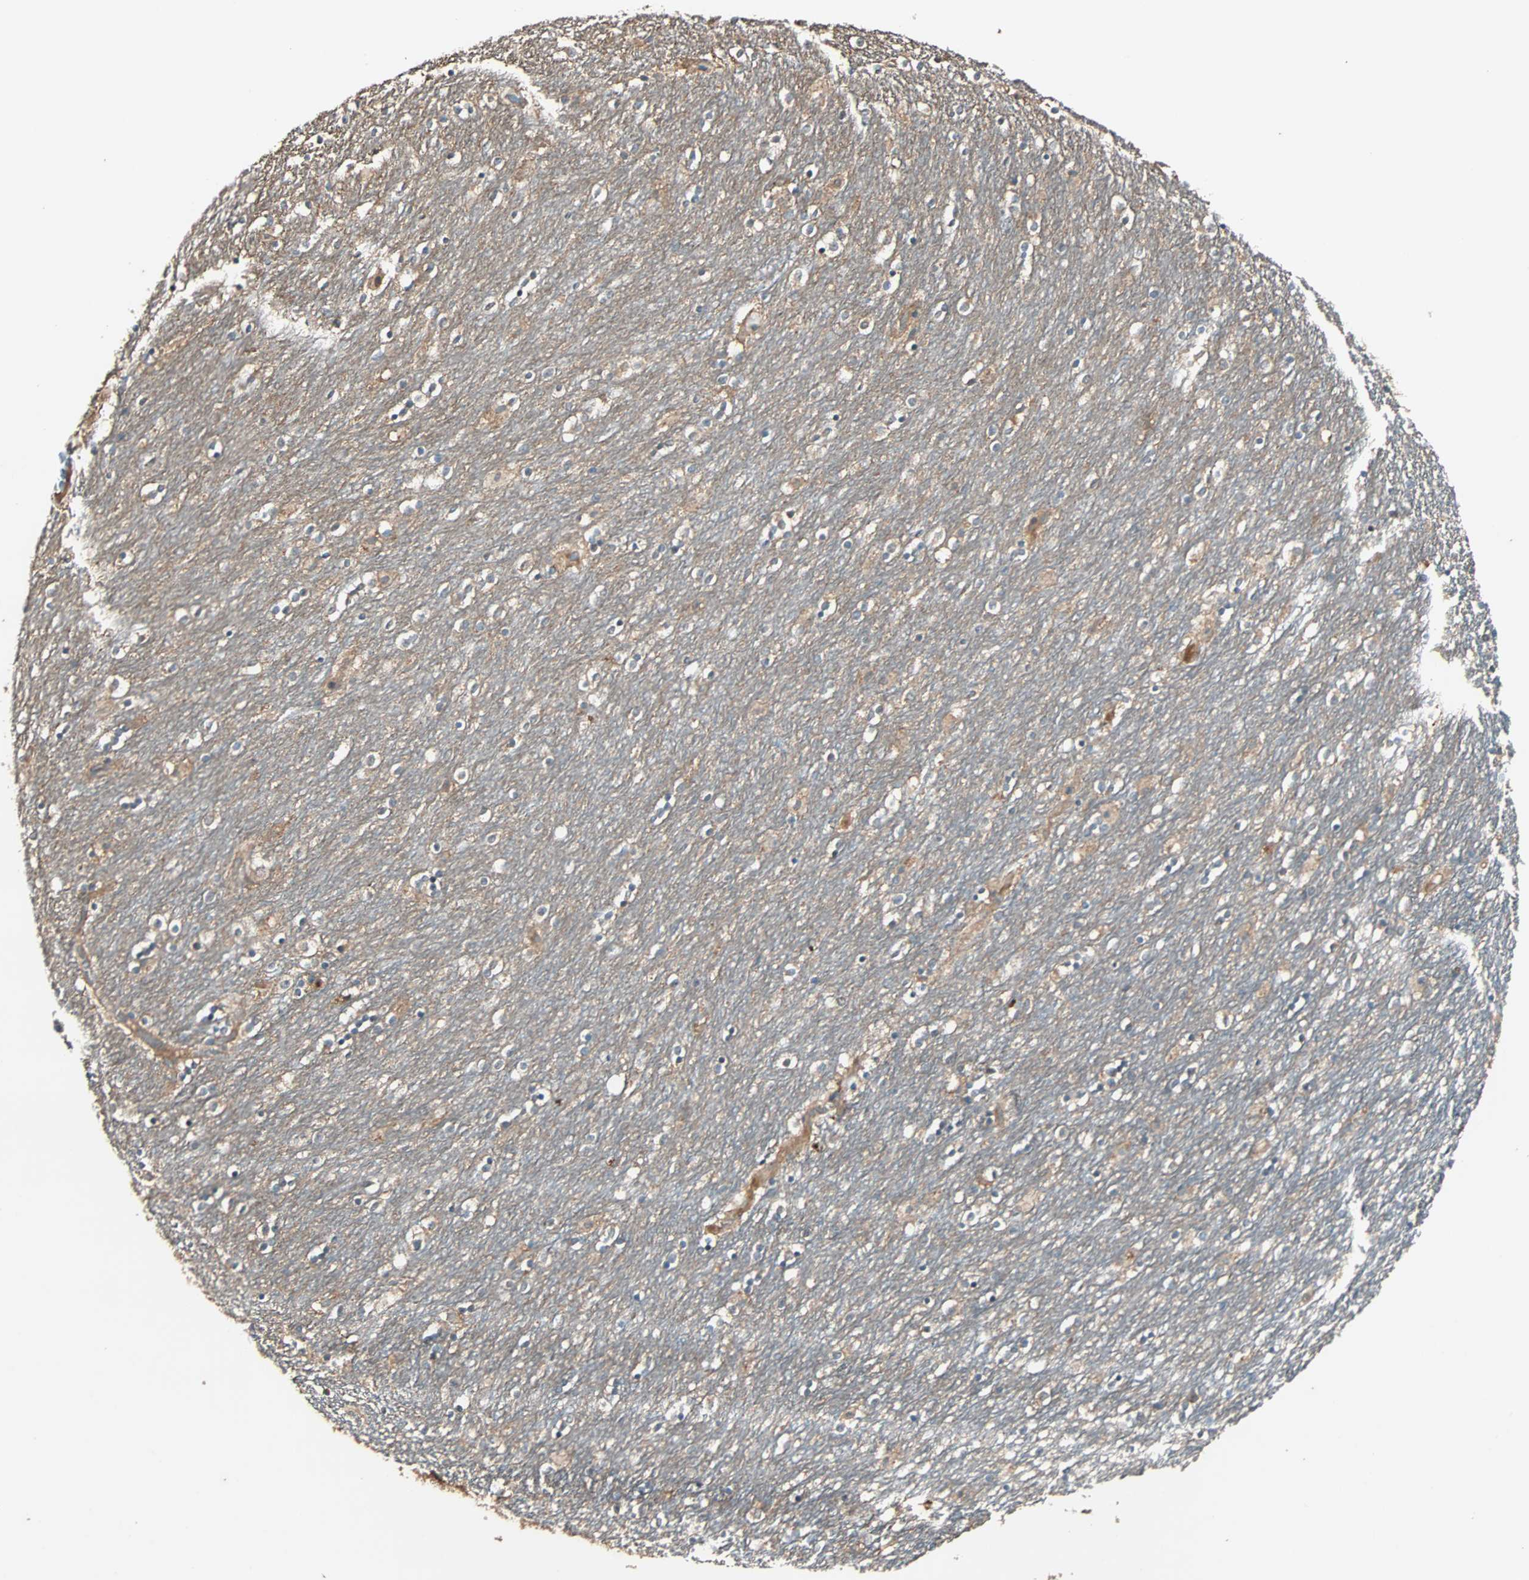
{"staining": {"intensity": "moderate", "quantity": "<25%", "location": "cytoplasmic/membranous"}, "tissue": "caudate", "cell_type": "Glial cells", "image_type": "normal", "snomed": [{"axis": "morphology", "description": "Normal tissue, NOS"}, {"axis": "topography", "description": "Lateral ventricle wall"}], "caption": "A brown stain highlights moderate cytoplasmic/membranous staining of a protein in glial cells of unremarkable caudate. The protein of interest is shown in brown color, while the nuclei are stained blue.", "gene": "GCK", "patient": {"sex": "female", "age": 54}}